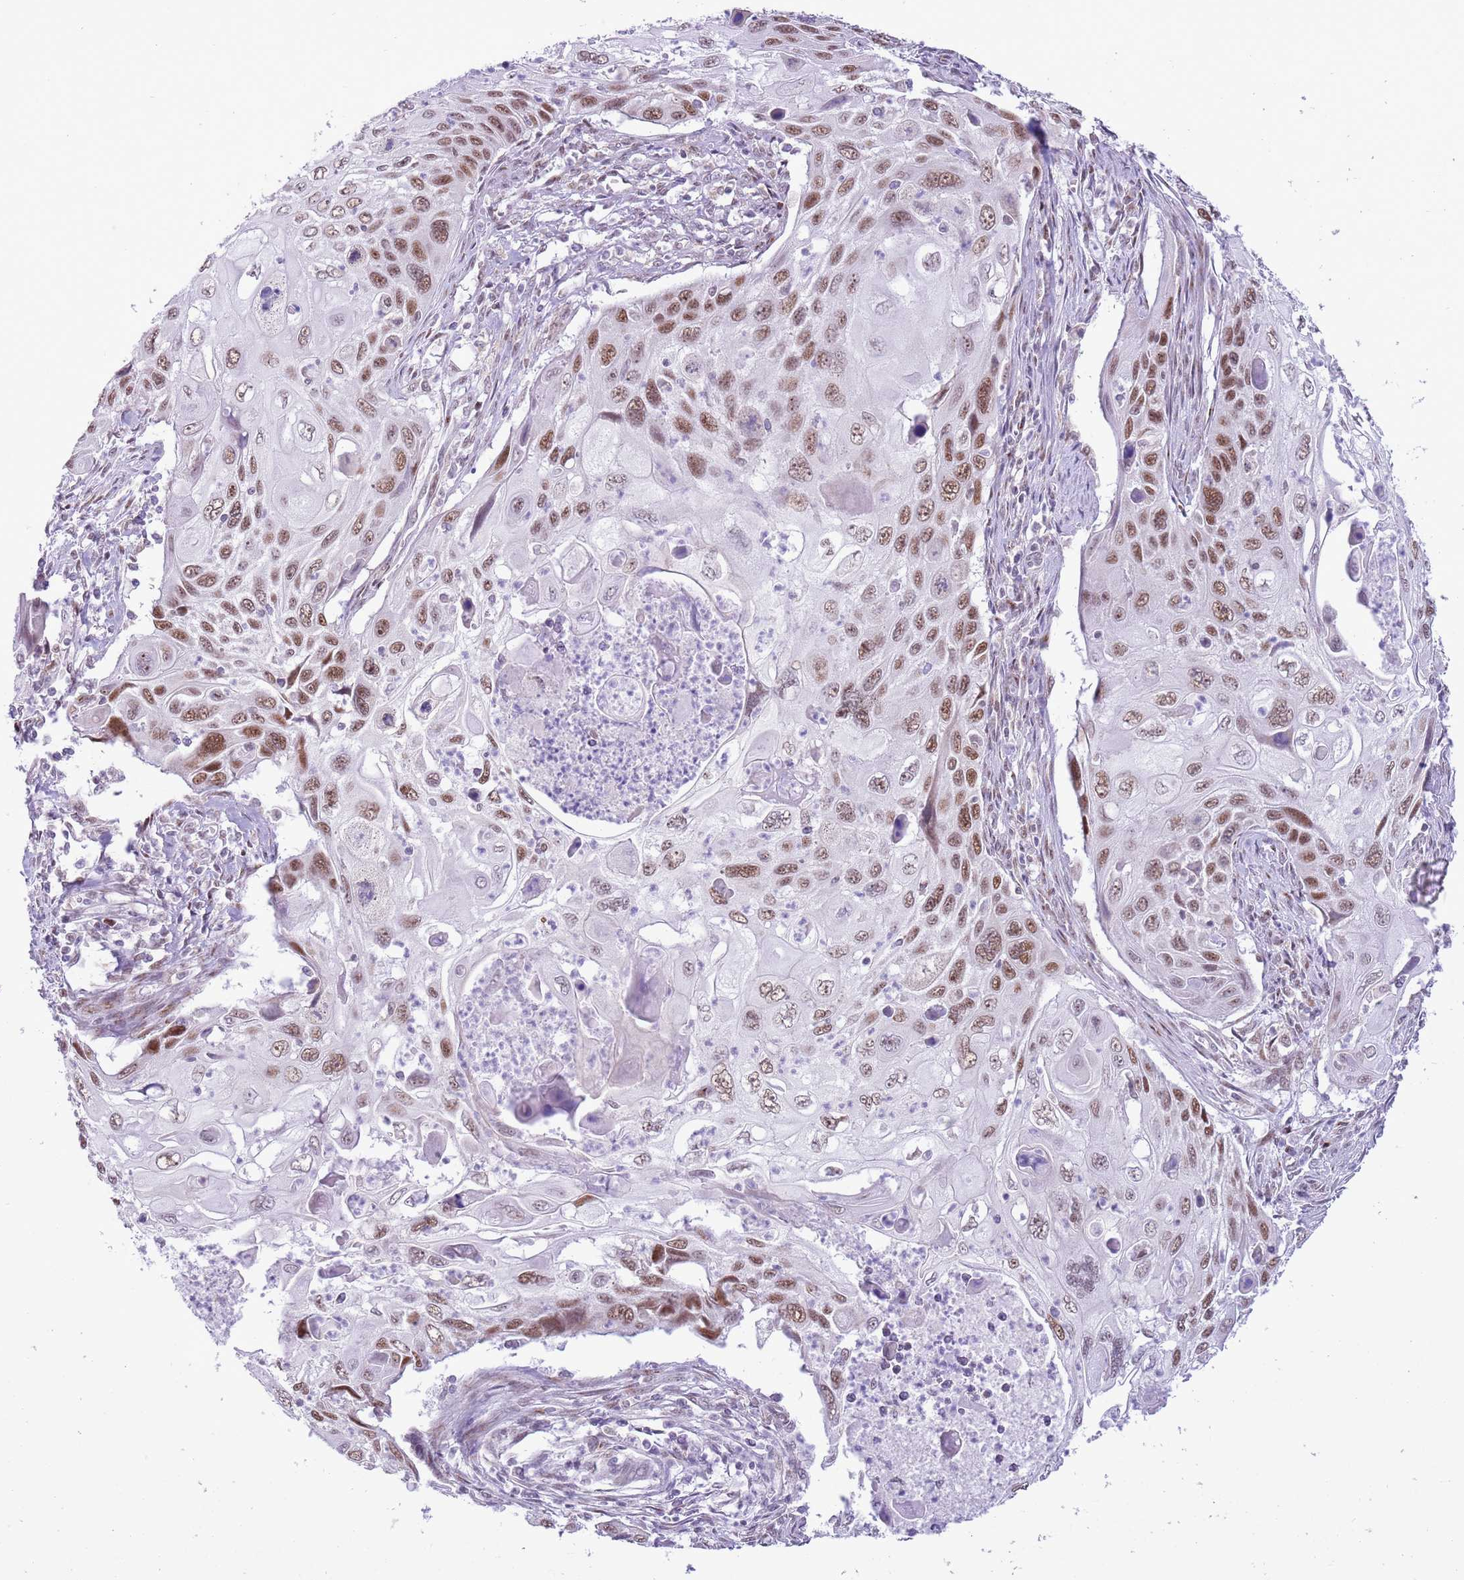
{"staining": {"intensity": "moderate", "quantity": ">75%", "location": "nuclear"}, "tissue": "cervical cancer", "cell_type": "Tumor cells", "image_type": "cancer", "snomed": [{"axis": "morphology", "description": "Squamous cell carcinoma, NOS"}, {"axis": "topography", "description": "Cervix"}], "caption": "Immunohistochemical staining of cervical cancer shows medium levels of moderate nuclear protein positivity in about >75% of tumor cells. (brown staining indicates protein expression, while blue staining denotes nuclei).", "gene": "ZNF576", "patient": {"sex": "female", "age": 70}}